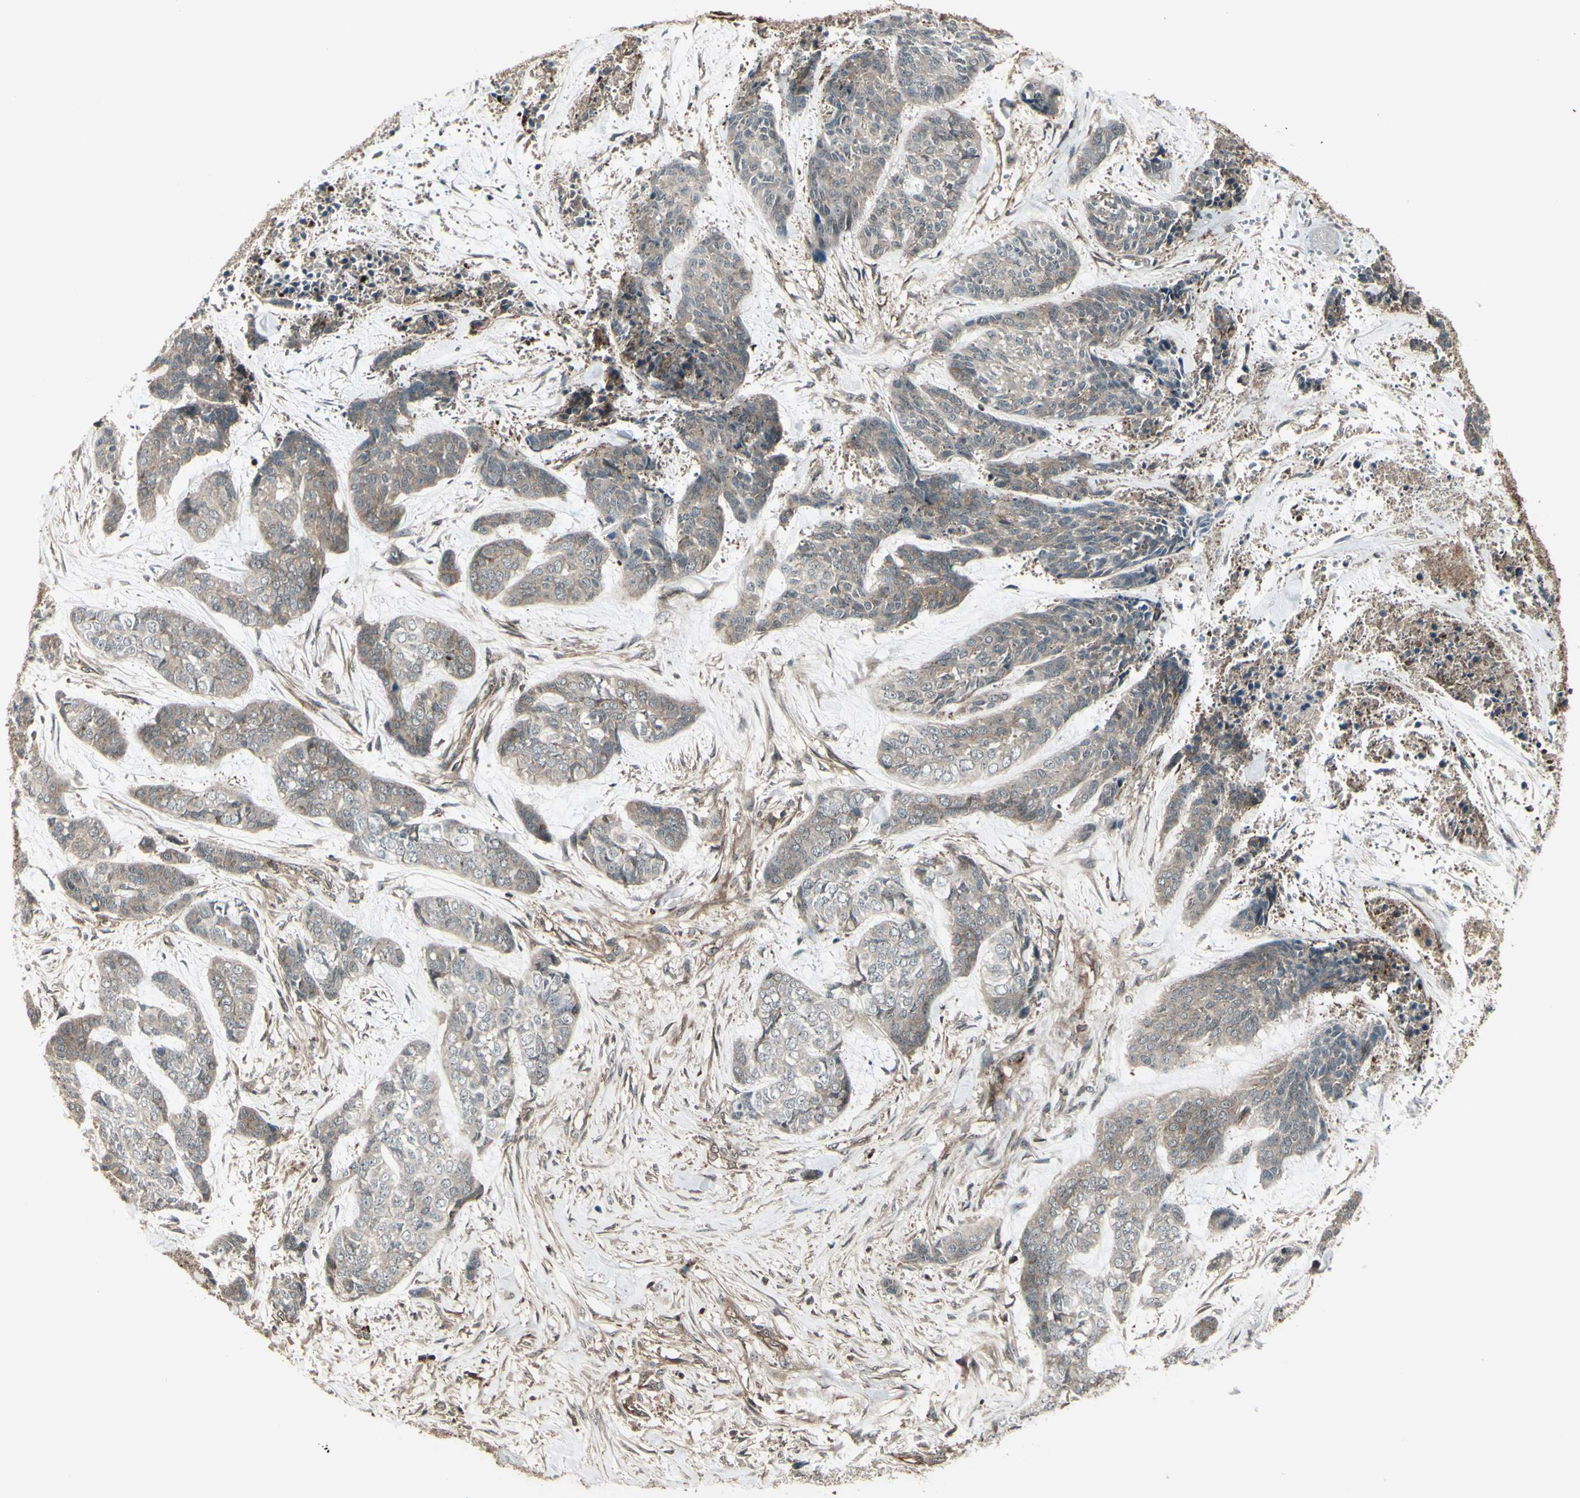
{"staining": {"intensity": "weak", "quantity": ">75%", "location": "cytoplasmic/membranous"}, "tissue": "skin cancer", "cell_type": "Tumor cells", "image_type": "cancer", "snomed": [{"axis": "morphology", "description": "Basal cell carcinoma"}, {"axis": "topography", "description": "Skin"}], "caption": "Protein analysis of skin cancer tissue shows weak cytoplasmic/membranous expression in about >75% of tumor cells.", "gene": "FXYD5", "patient": {"sex": "female", "age": 64}}